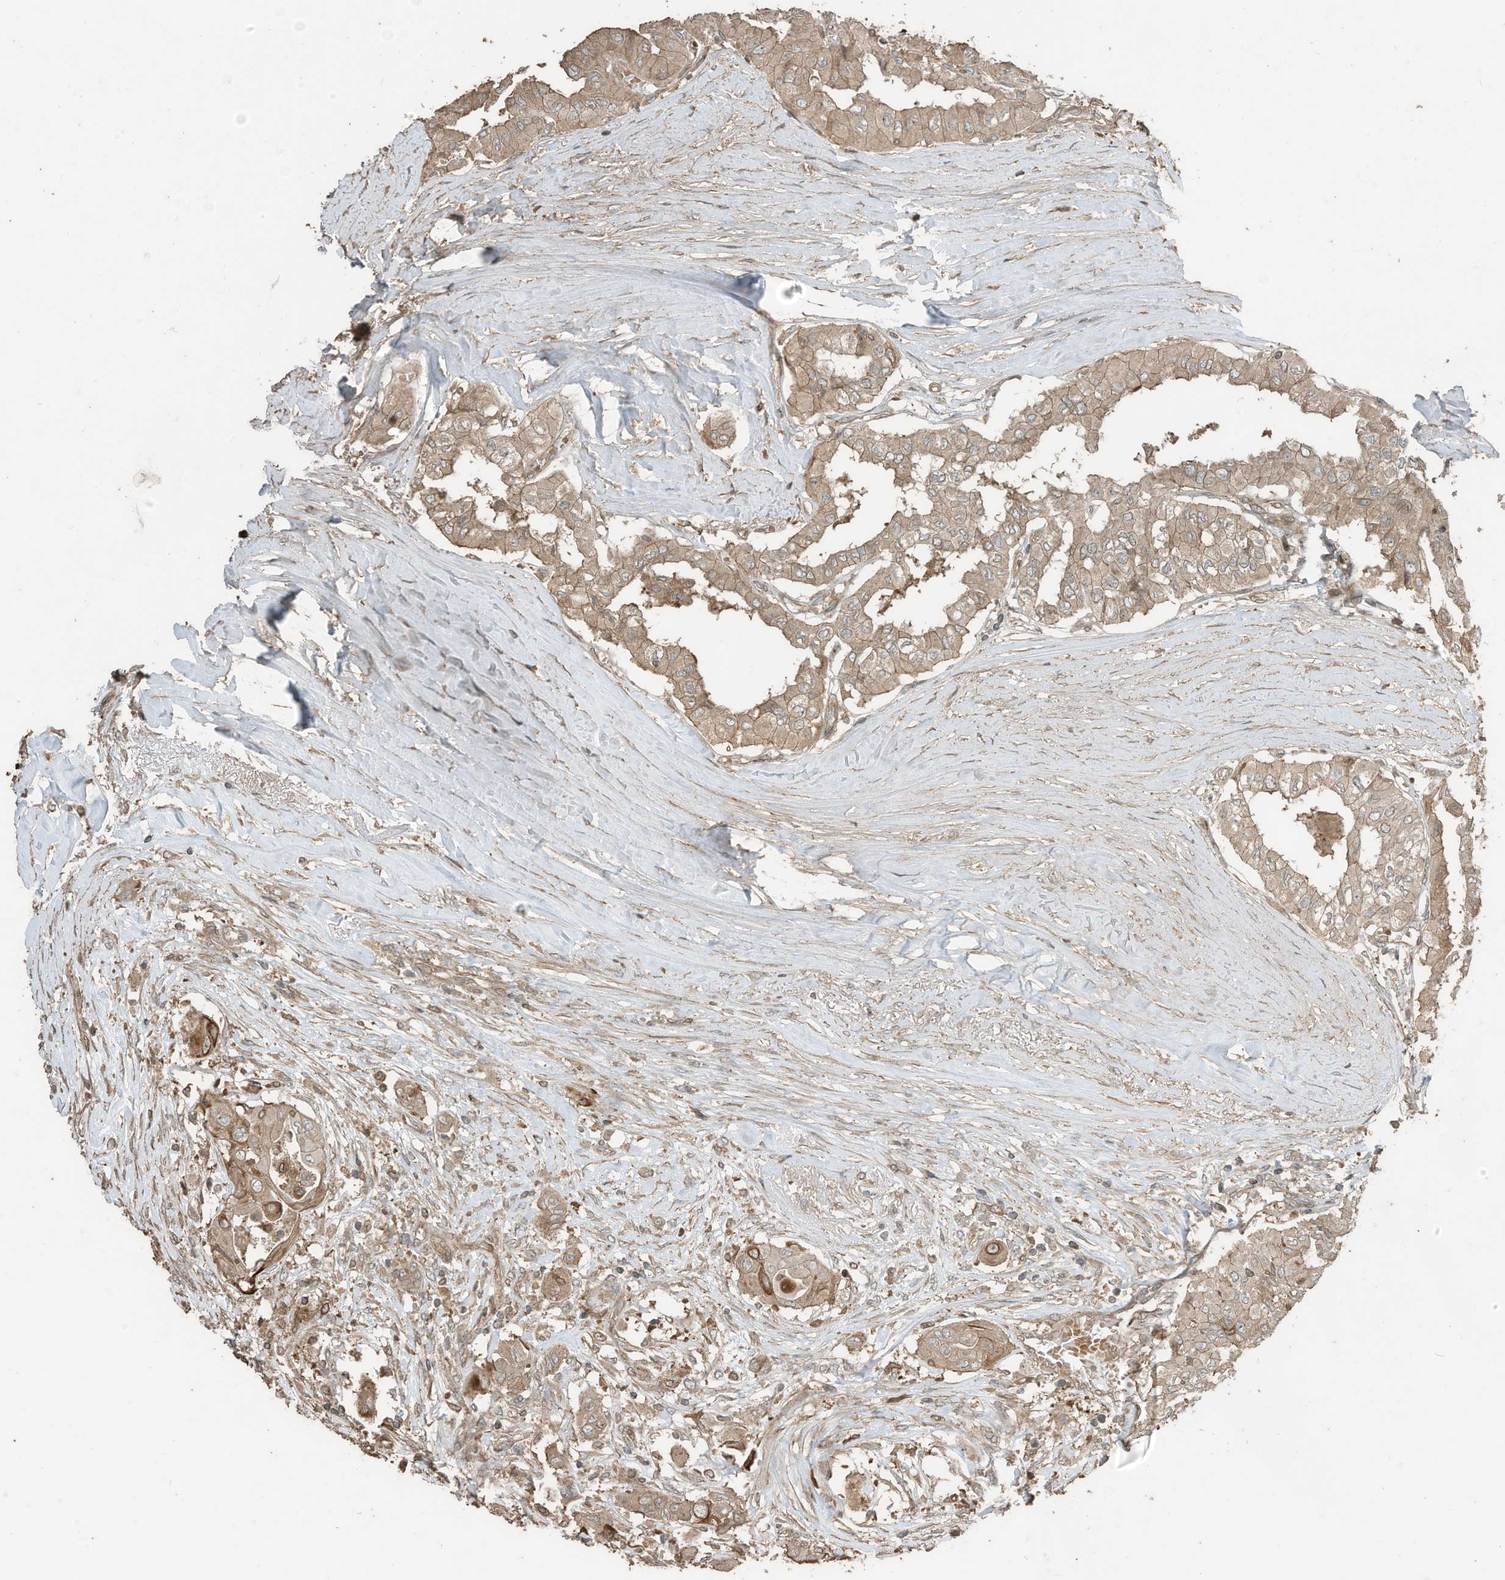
{"staining": {"intensity": "moderate", "quantity": ">75%", "location": "cytoplasmic/membranous"}, "tissue": "thyroid cancer", "cell_type": "Tumor cells", "image_type": "cancer", "snomed": [{"axis": "morphology", "description": "Papillary adenocarcinoma, NOS"}, {"axis": "topography", "description": "Thyroid gland"}], "caption": "Tumor cells display medium levels of moderate cytoplasmic/membranous expression in approximately >75% of cells in human thyroid papillary adenocarcinoma.", "gene": "ZNF653", "patient": {"sex": "female", "age": 59}}